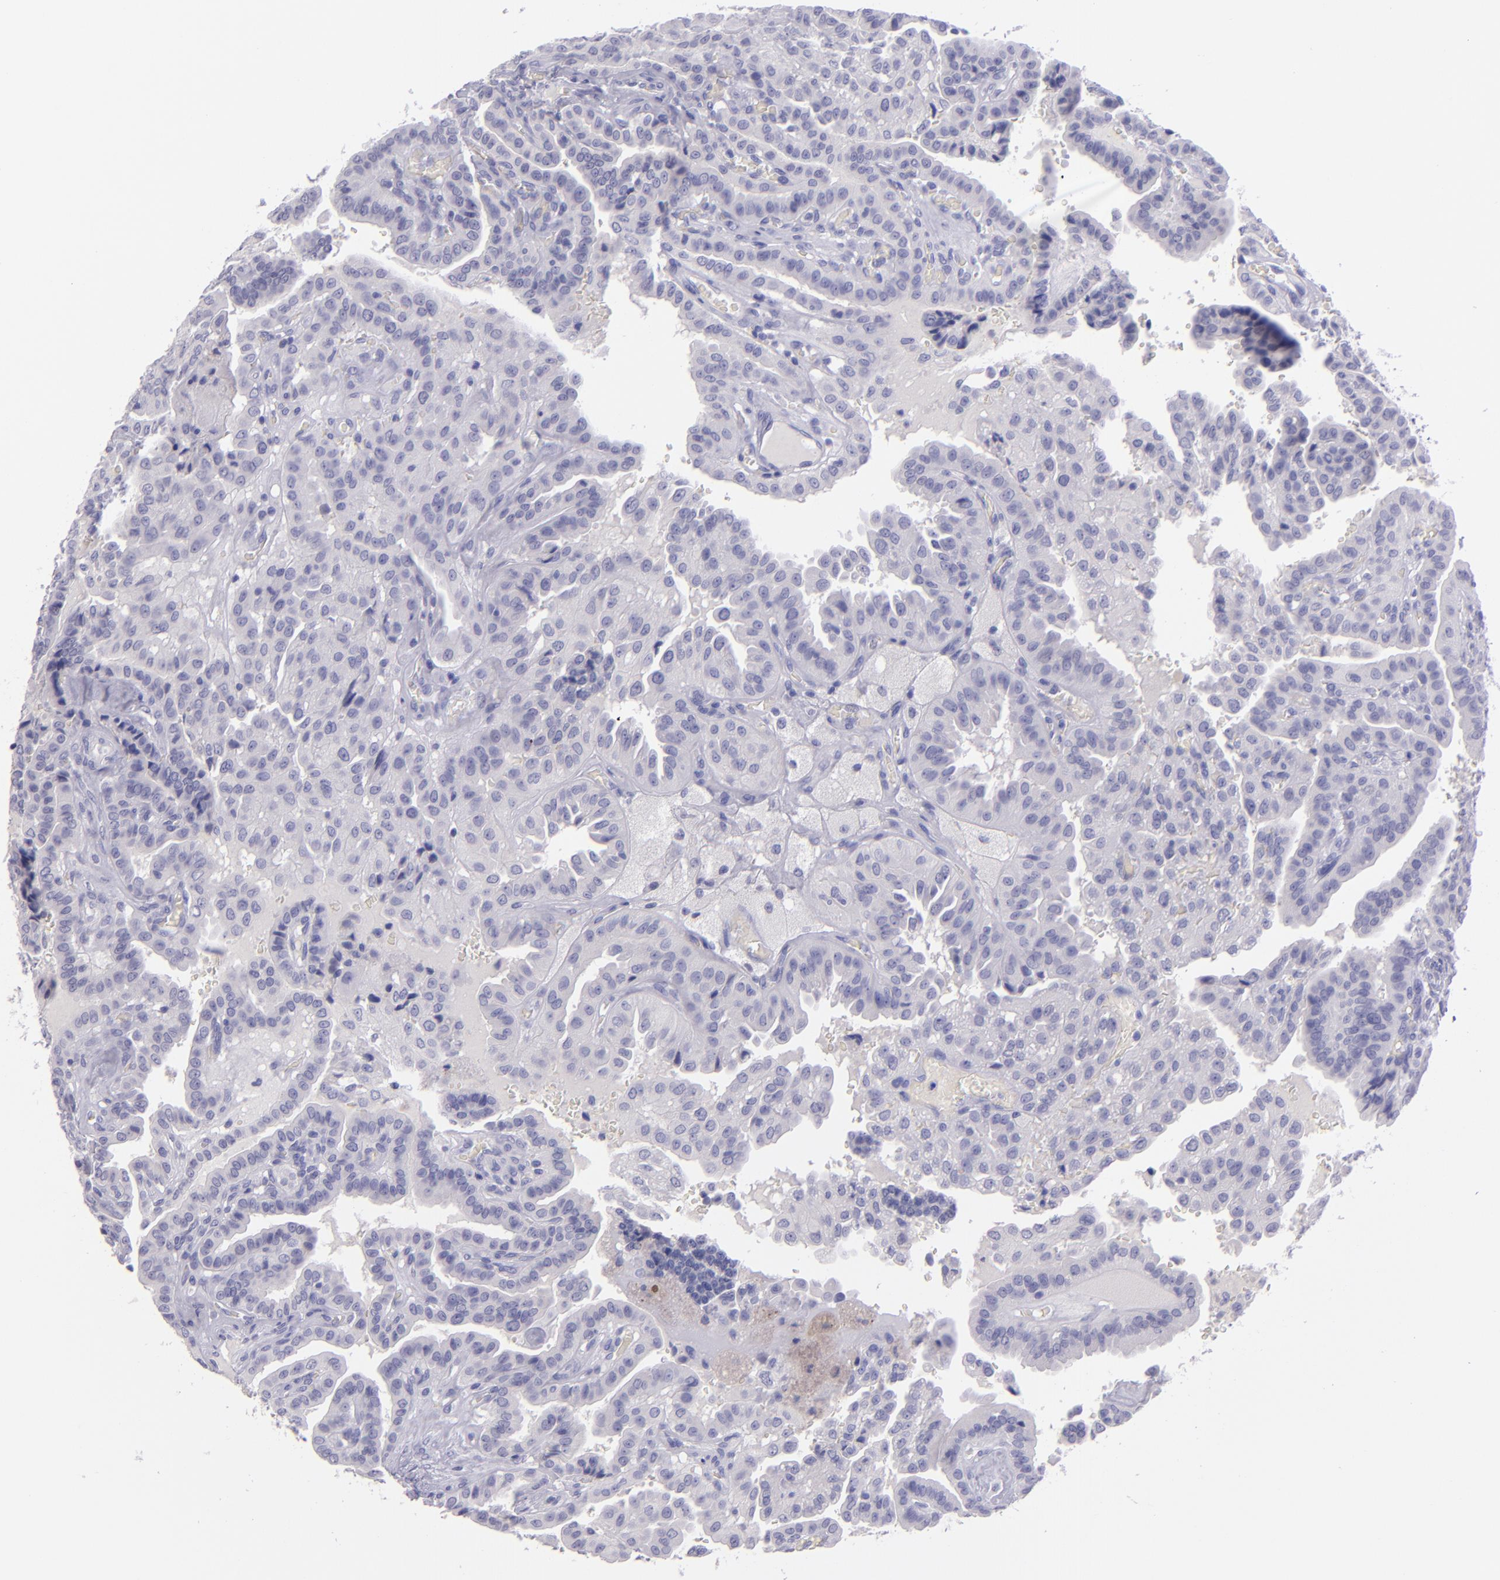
{"staining": {"intensity": "negative", "quantity": "none", "location": "none"}, "tissue": "thyroid cancer", "cell_type": "Tumor cells", "image_type": "cancer", "snomed": [{"axis": "morphology", "description": "Papillary adenocarcinoma, NOS"}, {"axis": "topography", "description": "Thyroid gland"}], "caption": "The photomicrograph displays no significant positivity in tumor cells of thyroid cancer.", "gene": "TNNT3", "patient": {"sex": "male", "age": 87}}